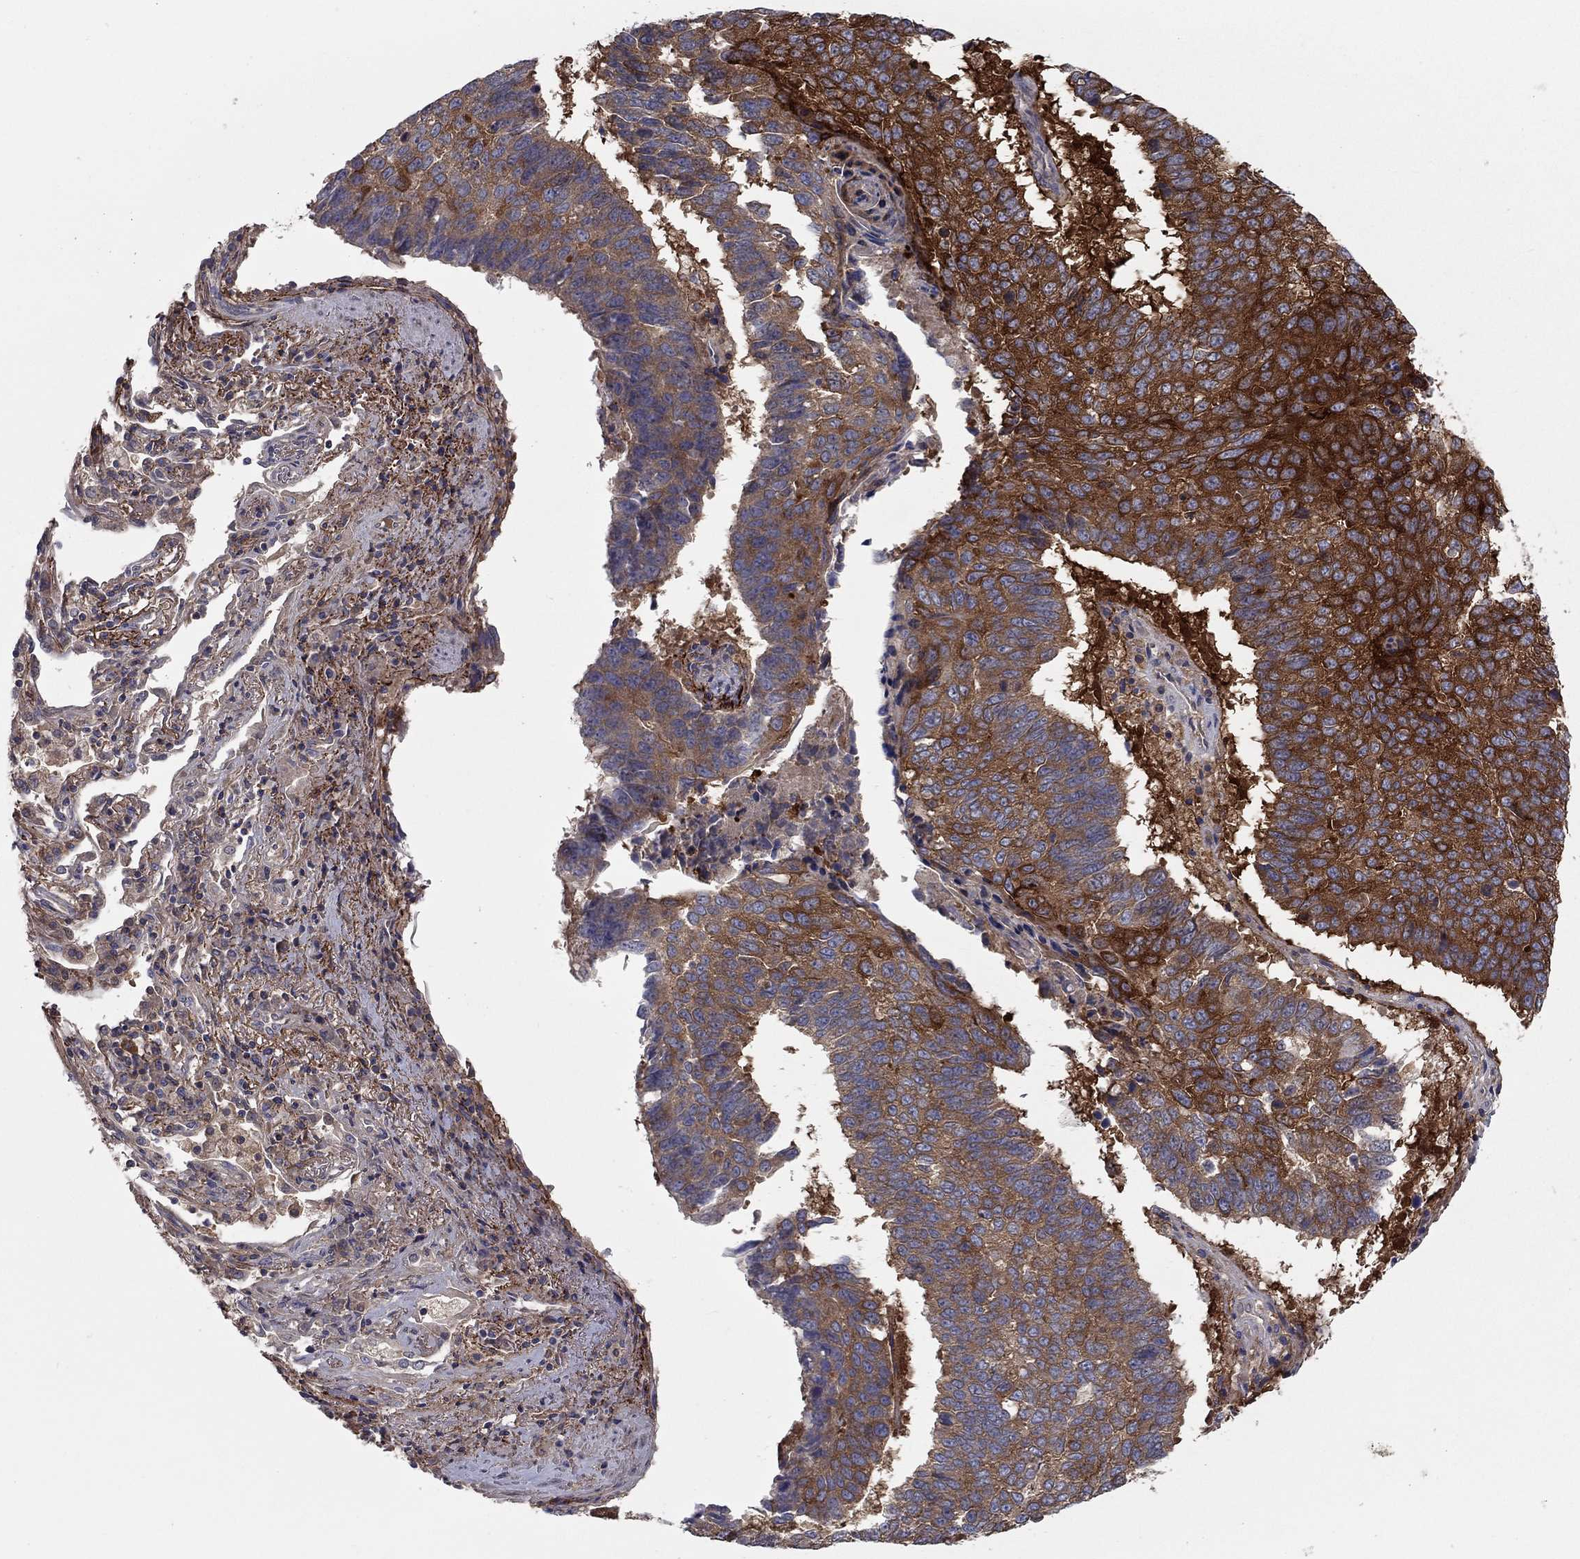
{"staining": {"intensity": "strong", "quantity": ">75%", "location": "cytoplasmic/membranous"}, "tissue": "lung cancer", "cell_type": "Tumor cells", "image_type": "cancer", "snomed": [{"axis": "morphology", "description": "Squamous cell carcinoma, NOS"}, {"axis": "topography", "description": "Lung"}], "caption": "Immunohistochemical staining of human squamous cell carcinoma (lung) exhibits strong cytoplasmic/membranous protein staining in about >75% of tumor cells.", "gene": "RNF123", "patient": {"sex": "male", "age": 73}}